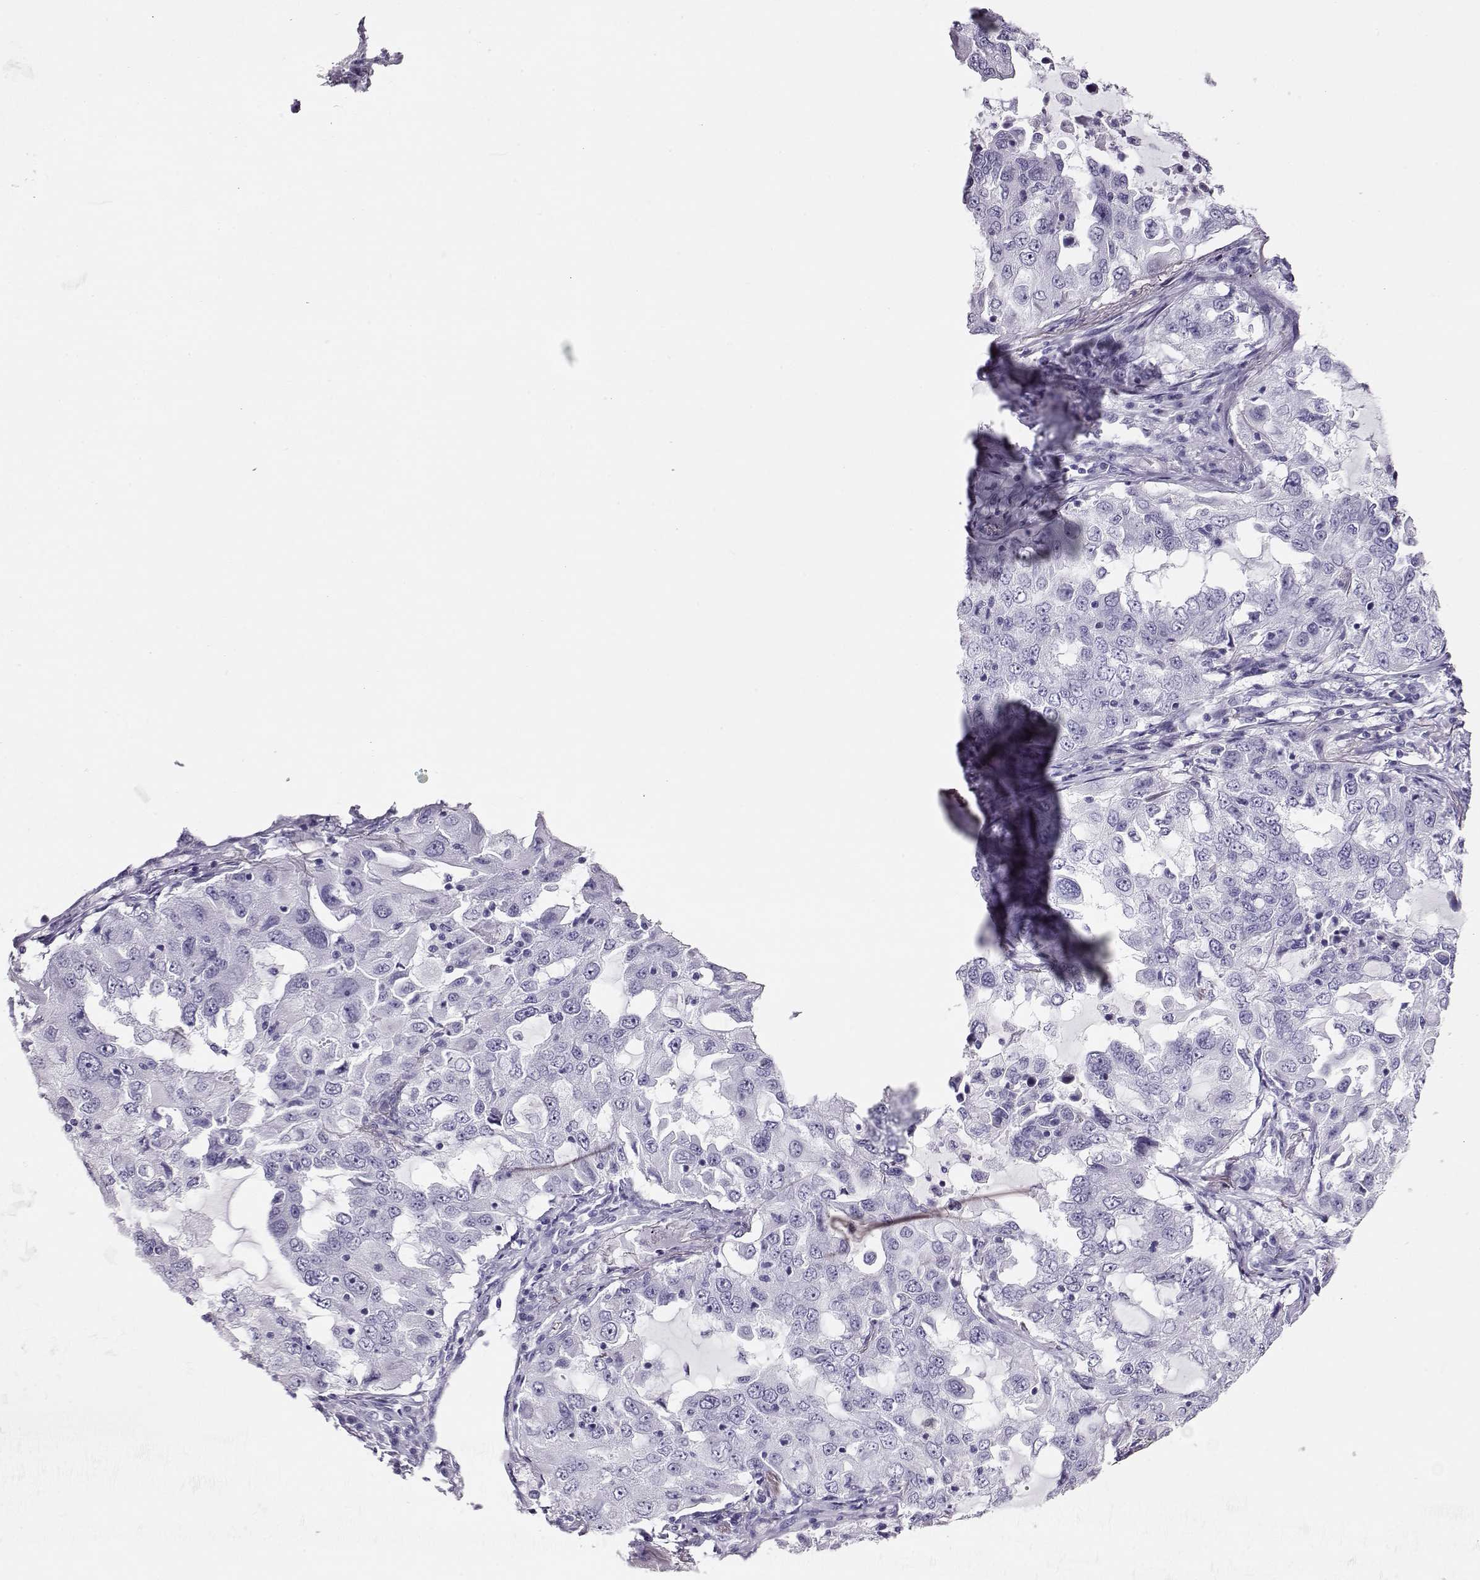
{"staining": {"intensity": "negative", "quantity": "none", "location": "none"}, "tissue": "lung cancer", "cell_type": "Tumor cells", "image_type": "cancer", "snomed": [{"axis": "morphology", "description": "Adenocarcinoma, NOS"}, {"axis": "topography", "description": "Lung"}], "caption": "Protein analysis of lung cancer (adenocarcinoma) shows no significant expression in tumor cells.", "gene": "ACTN2", "patient": {"sex": "female", "age": 61}}